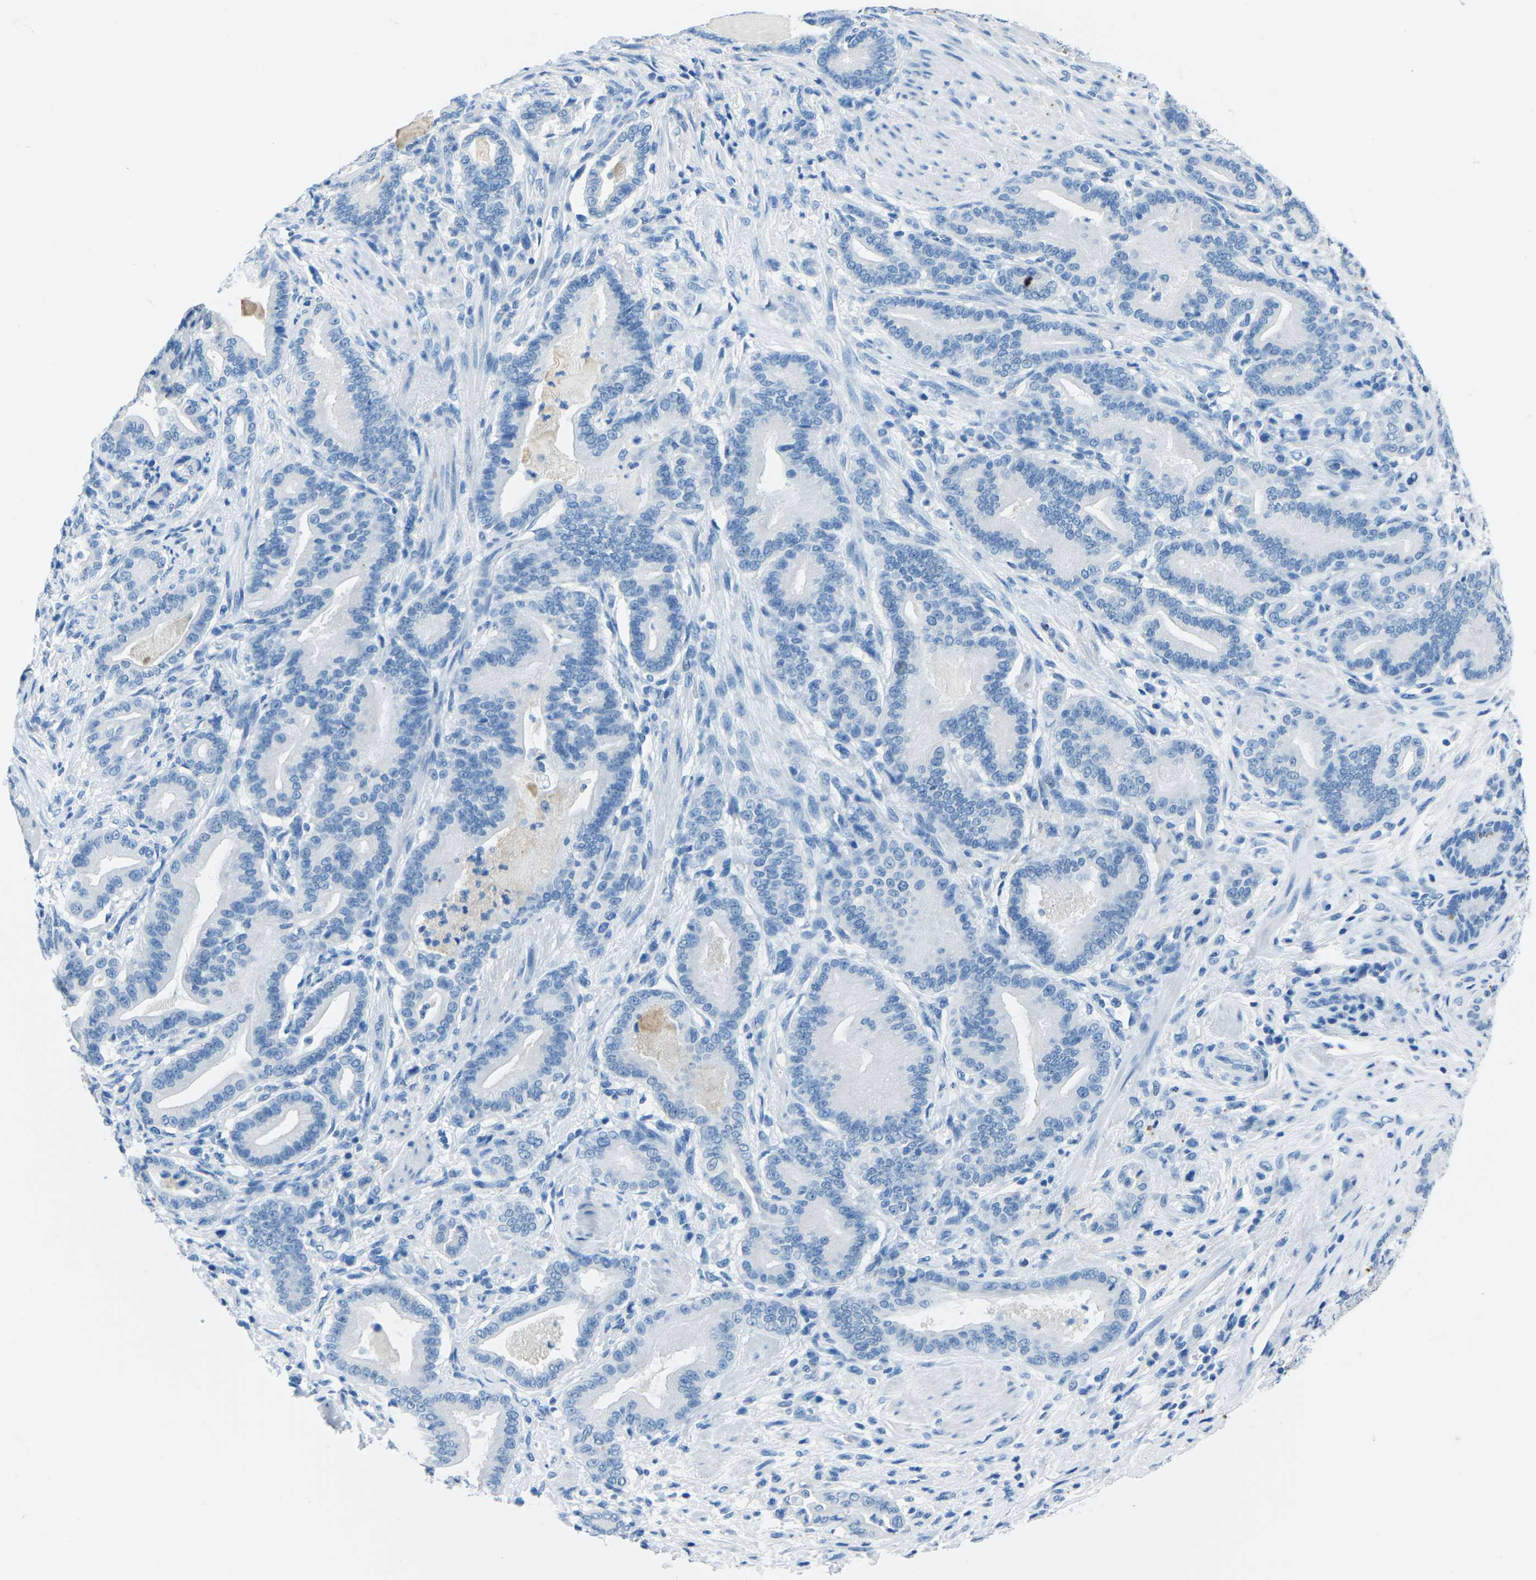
{"staining": {"intensity": "negative", "quantity": "none", "location": "none"}, "tissue": "pancreatic cancer", "cell_type": "Tumor cells", "image_type": "cancer", "snomed": [{"axis": "morphology", "description": "Normal tissue, NOS"}, {"axis": "morphology", "description": "Adenocarcinoma, NOS"}, {"axis": "topography", "description": "Pancreas"}], "caption": "Immunohistochemistry image of pancreatic cancer stained for a protein (brown), which exhibits no staining in tumor cells.", "gene": "MYH8", "patient": {"sex": "male", "age": 63}}